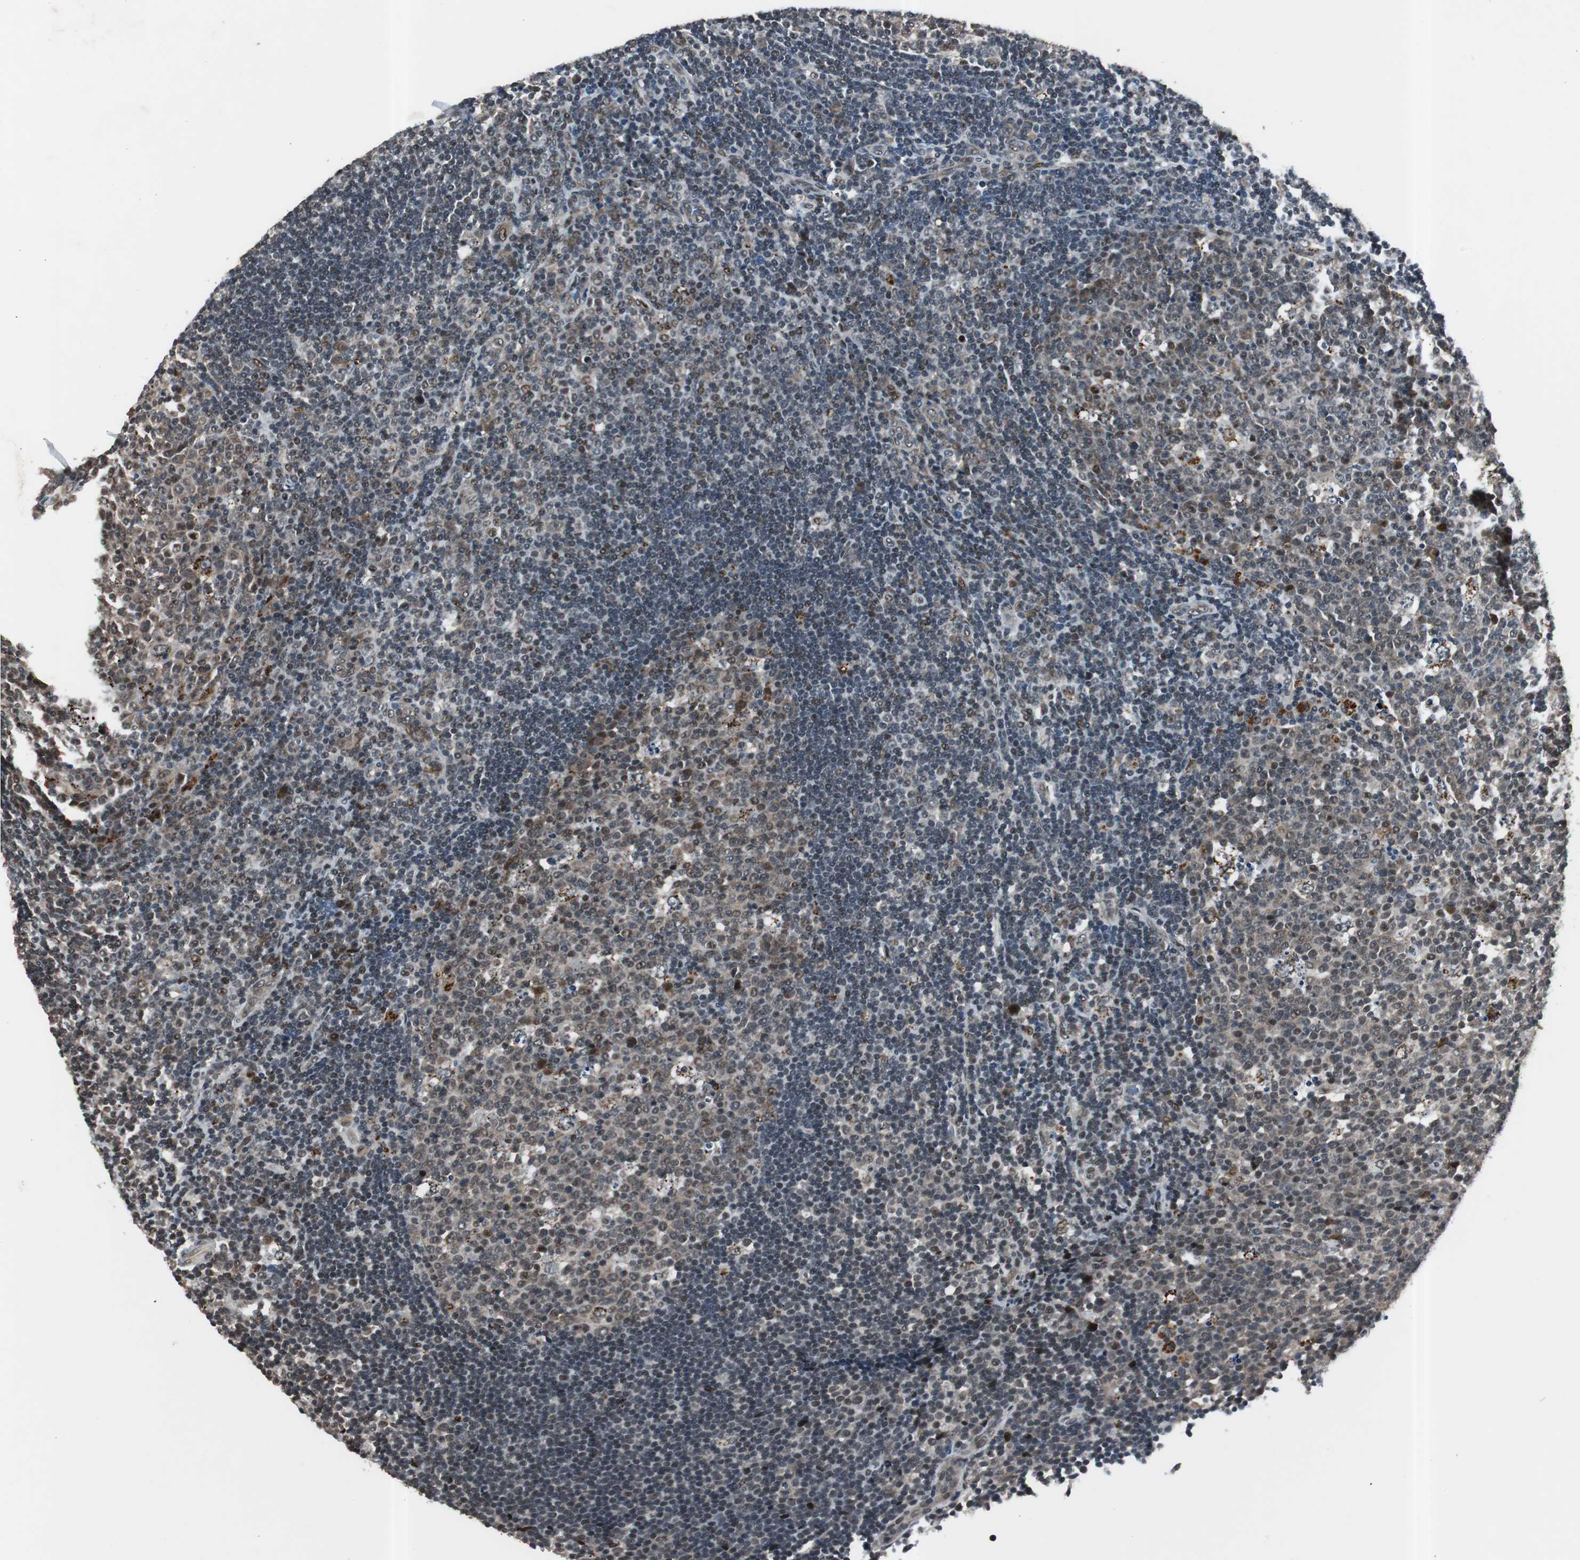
{"staining": {"intensity": "moderate", "quantity": "25%-75%", "location": "cytoplasmic/membranous,nuclear"}, "tissue": "lymph node", "cell_type": "Germinal center cells", "image_type": "normal", "snomed": [{"axis": "morphology", "description": "Normal tissue, NOS"}, {"axis": "topography", "description": "Lymph node"}, {"axis": "topography", "description": "Salivary gland"}], "caption": "This is a histology image of IHC staining of unremarkable lymph node, which shows moderate expression in the cytoplasmic/membranous,nuclear of germinal center cells.", "gene": "BOLA1", "patient": {"sex": "male", "age": 8}}